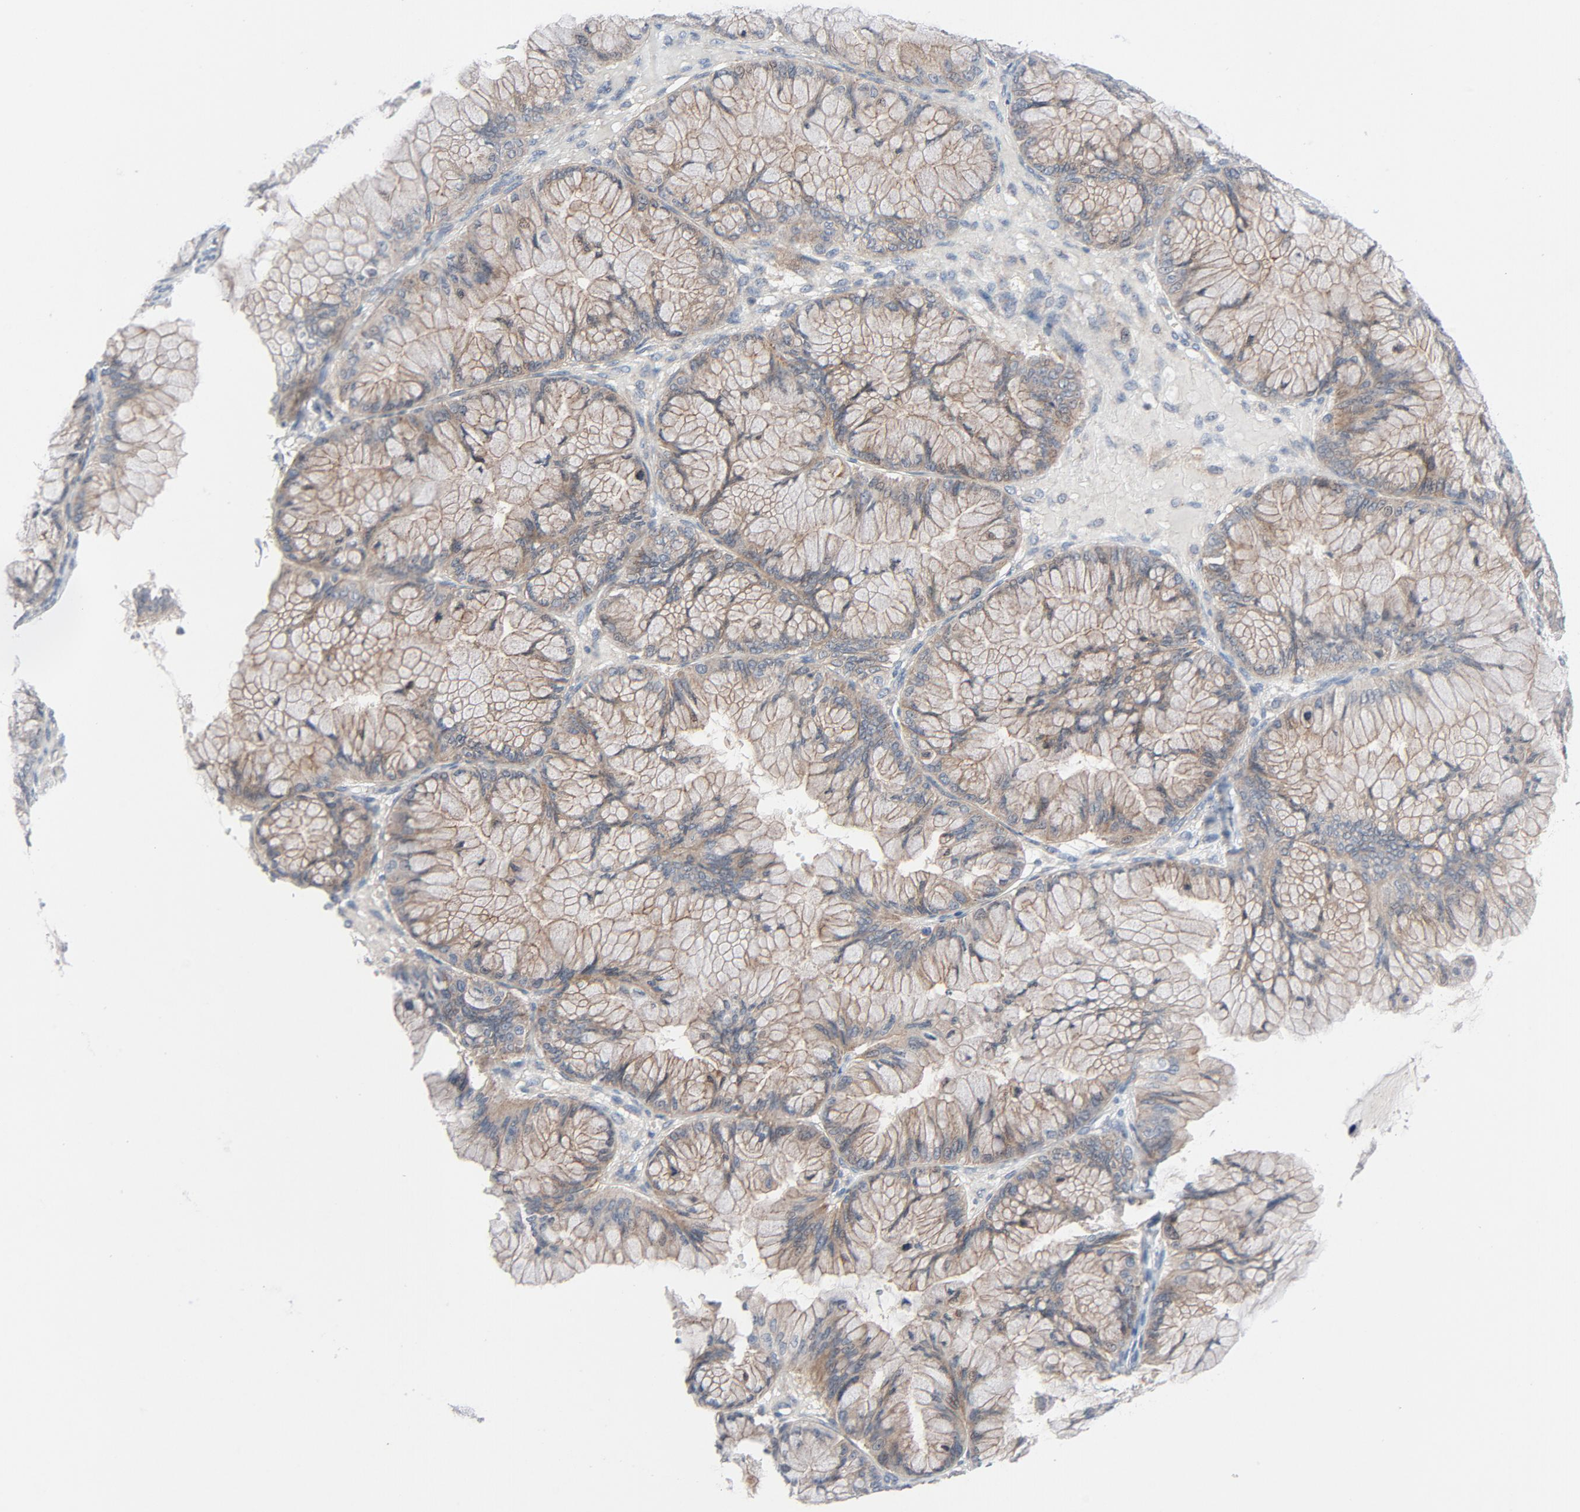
{"staining": {"intensity": "weak", "quantity": ">75%", "location": "cytoplasmic/membranous"}, "tissue": "ovarian cancer", "cell_type": "Tumor cells", "image_type": "cancer", "snomed": [{"axis": "morphology", "description": "Cystadenocarcinoma, mucinous, NOS"}, {"axis": "topography", "description": "Ovary"}], "caption": "Ovarian cancer stained with a protein marker shows weak staining in tumor cells.", "gene": "TSG101", "patient": {"sex": "female", "age": 63}}